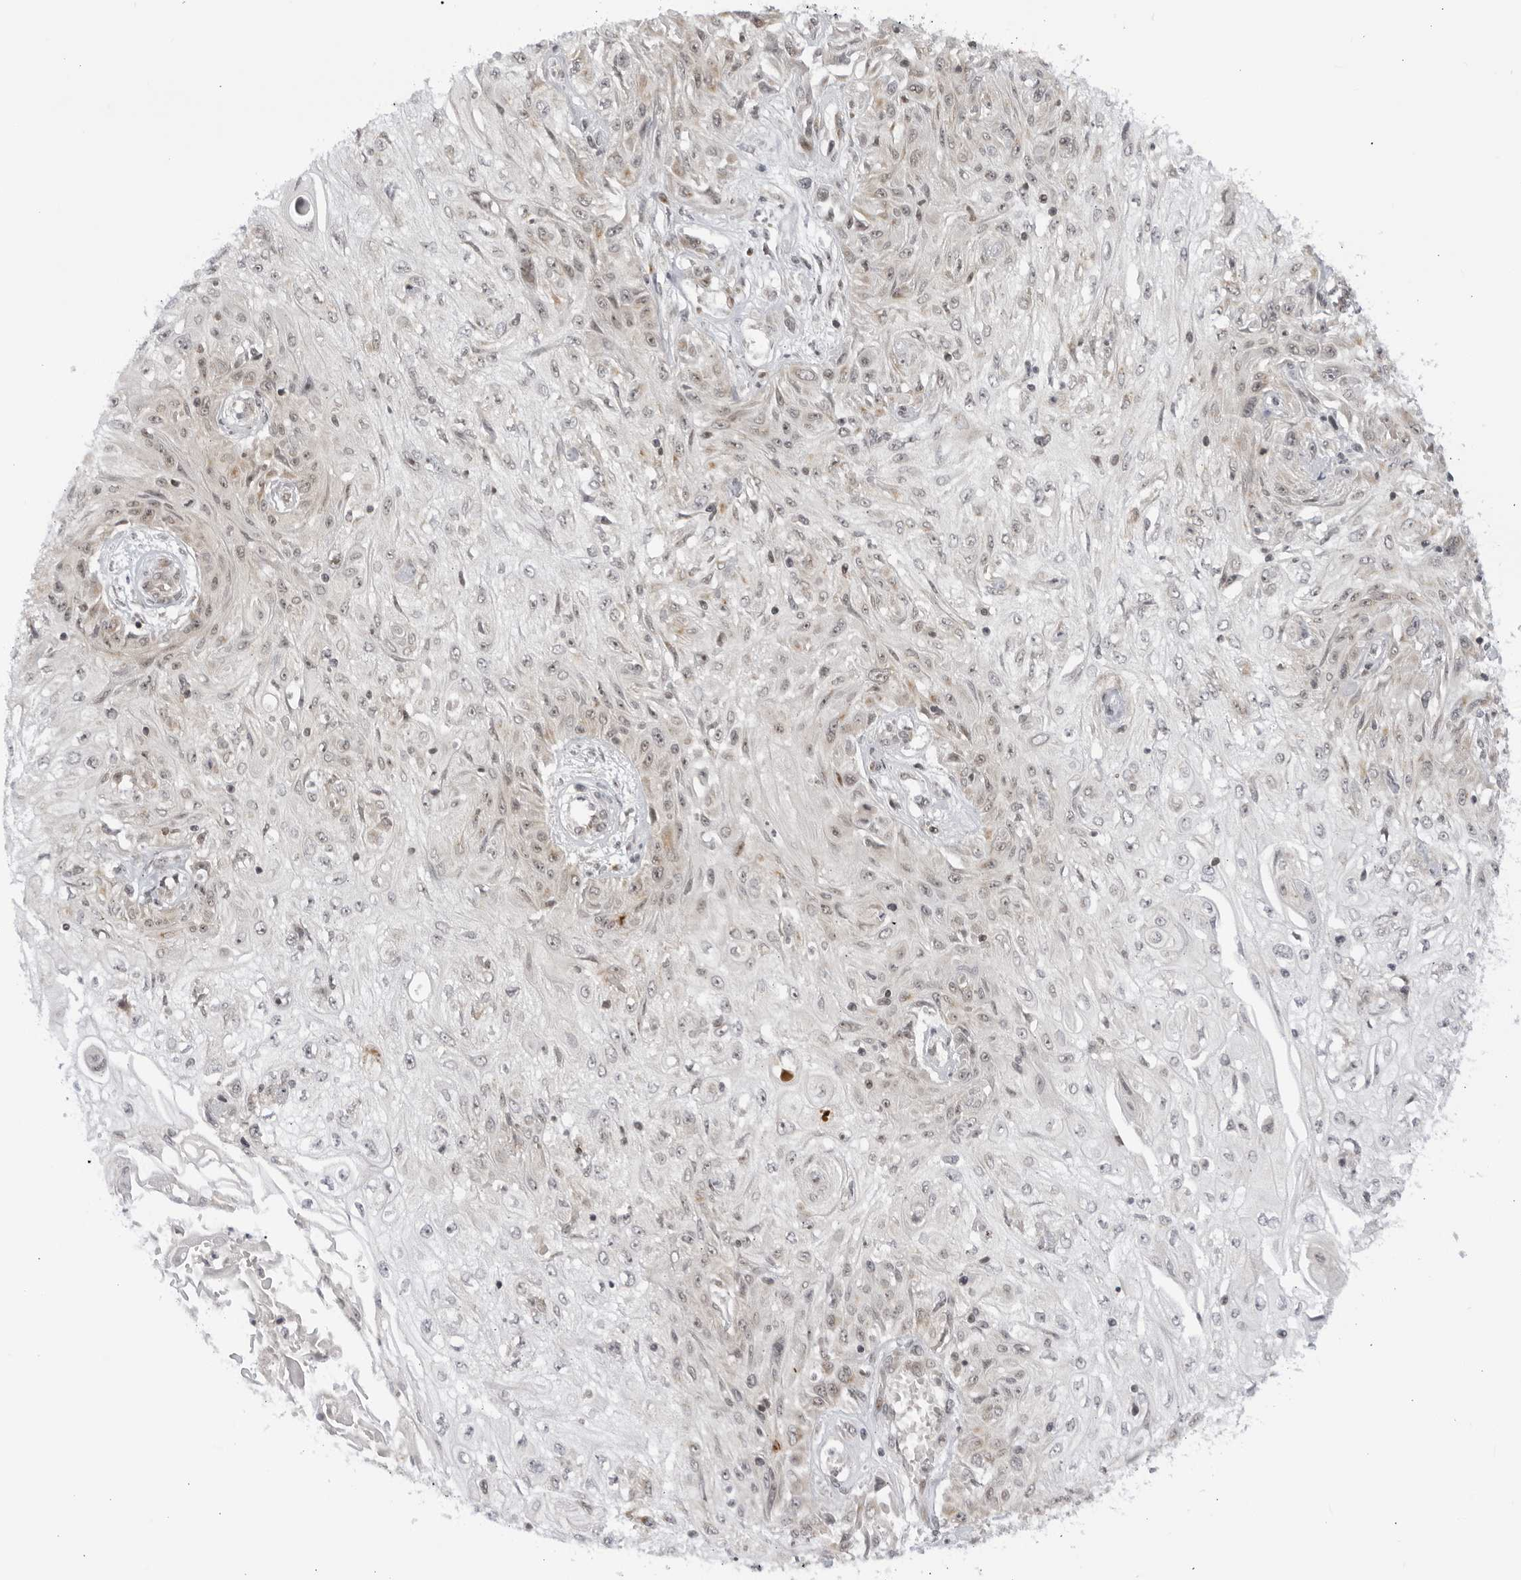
{"staining": {"intensity": "weak", "quantity": "<25%", "location": "nuclear"}, "tissue": "skin cancer", "cell_type": "Tumor cells", "image_type": "cancer", "snomed": [{"axis": "morphology", "description": "Squamous cell carcinoma, NOS"}, {"axis": "morphology", "description": "Squamous cell carcinoma, metastatic, NOS"}, {"axis": "topography", "description": "Skin"}, {"axis": "topography", "description": "Lymph node"}], "caption": "This is an immunohistochemistry (IHC) micrograph of human skin metastatic squamous cell carcinoma. There is no expression in tumor cells.", "gene": "RASGEF1C", "patient": {"sex": "male", "age": 75}}